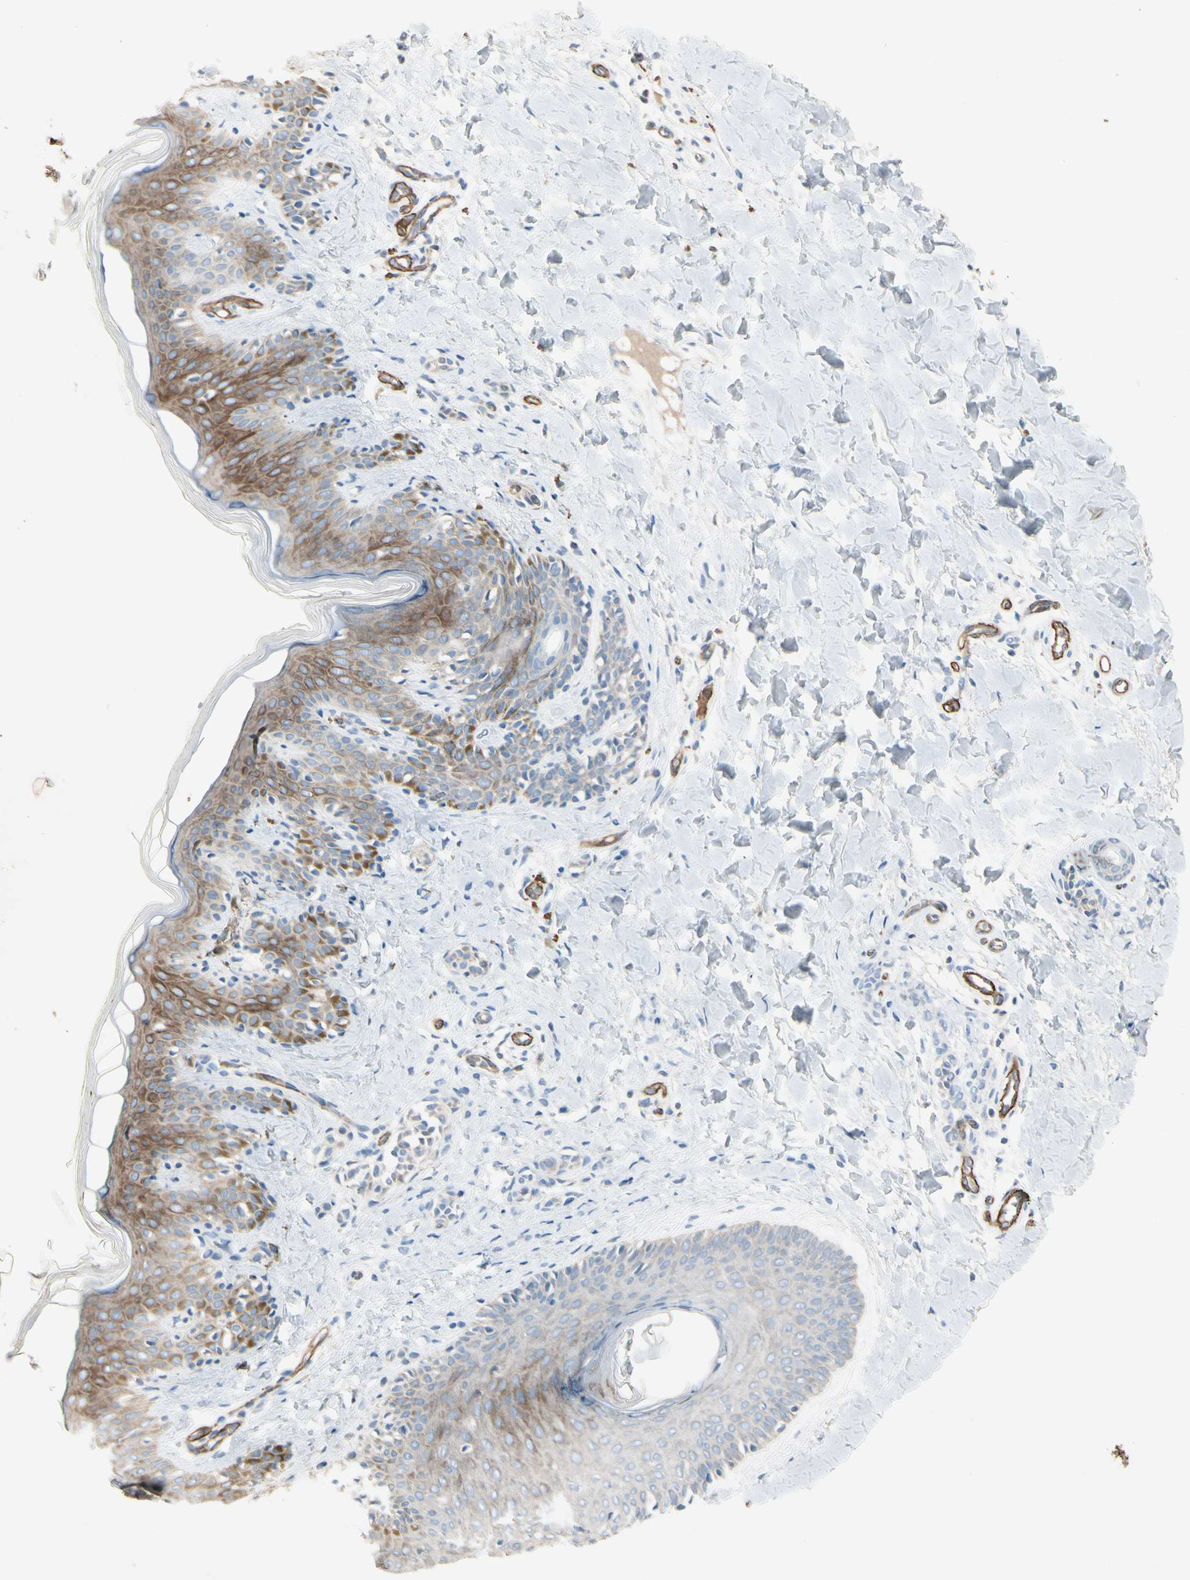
{"staining": {"intensity": "negative", "quantity": "none", "location": "none"}, "tissue": "skin", "cell_type": "Fibroblasts", "image_type": "normal", "snomed": [{"axis": "morphology", "description": "Normal tissue, NOS"}, {"axis": "topography", "description": "Skin"}], "caption": "This is an IHC photomicrograph of unremarkable human skin. There is no expression in fibroblasts.", "gene": "CD93", "patient": {"sex": "male", "age": 16}}